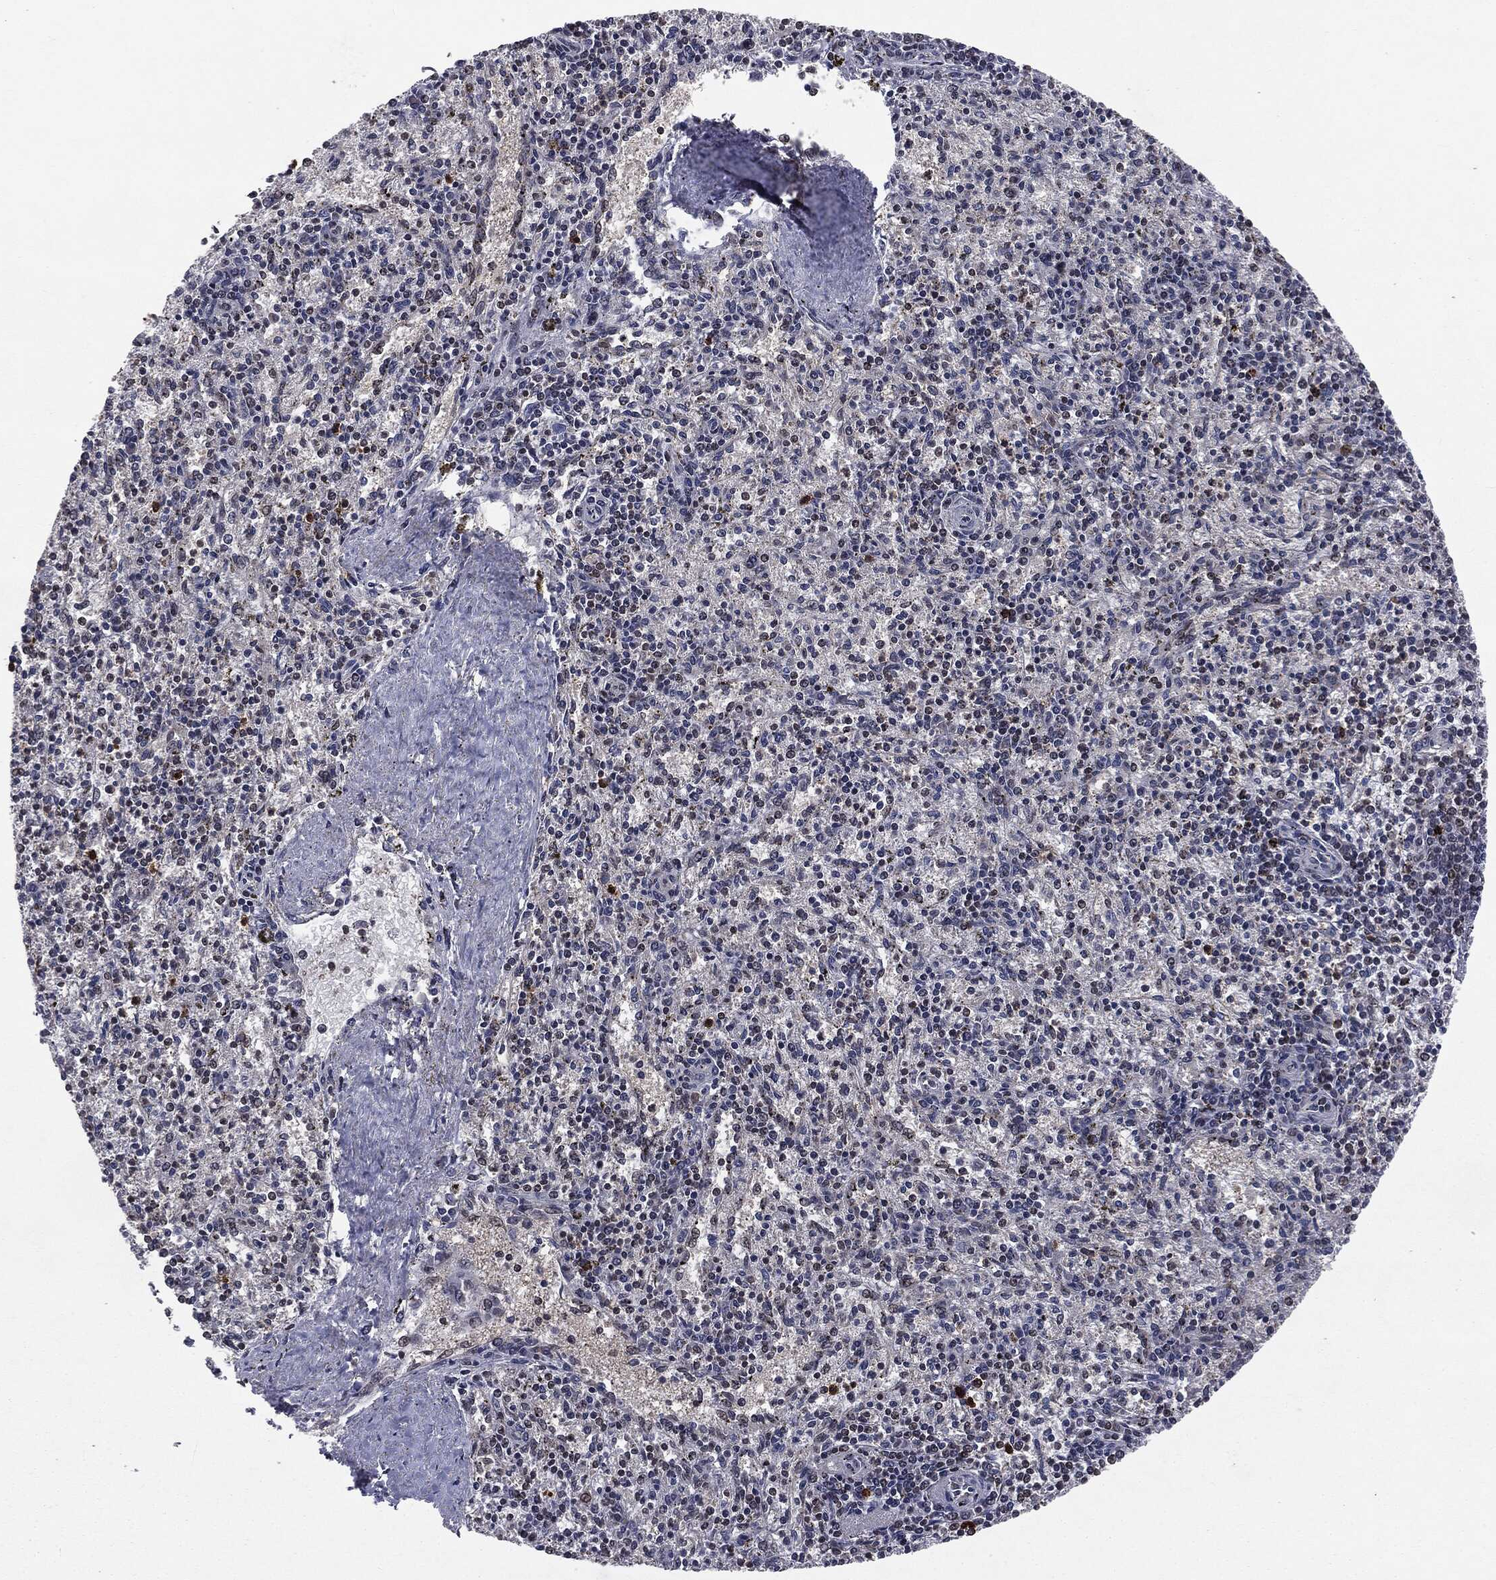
{"staining": {"intensity": "negative", "quantity": "none", "location": "none"}, "tissue": "spleen", "cell_type": "Cells in red pulp", "image_type": "normal", "snomed": [{"axis": "morphology", "description": "Normal tissue, NOS"}, {"axis": "topography", "description": "Spleen"}], "caption": "IHC photomicrograph of benign human spleen stained for a protein (brown), which reveals no positivity in cells in red pulp.", "gene": "STAU2", "patient": {"sex": "female", "age": 37}}